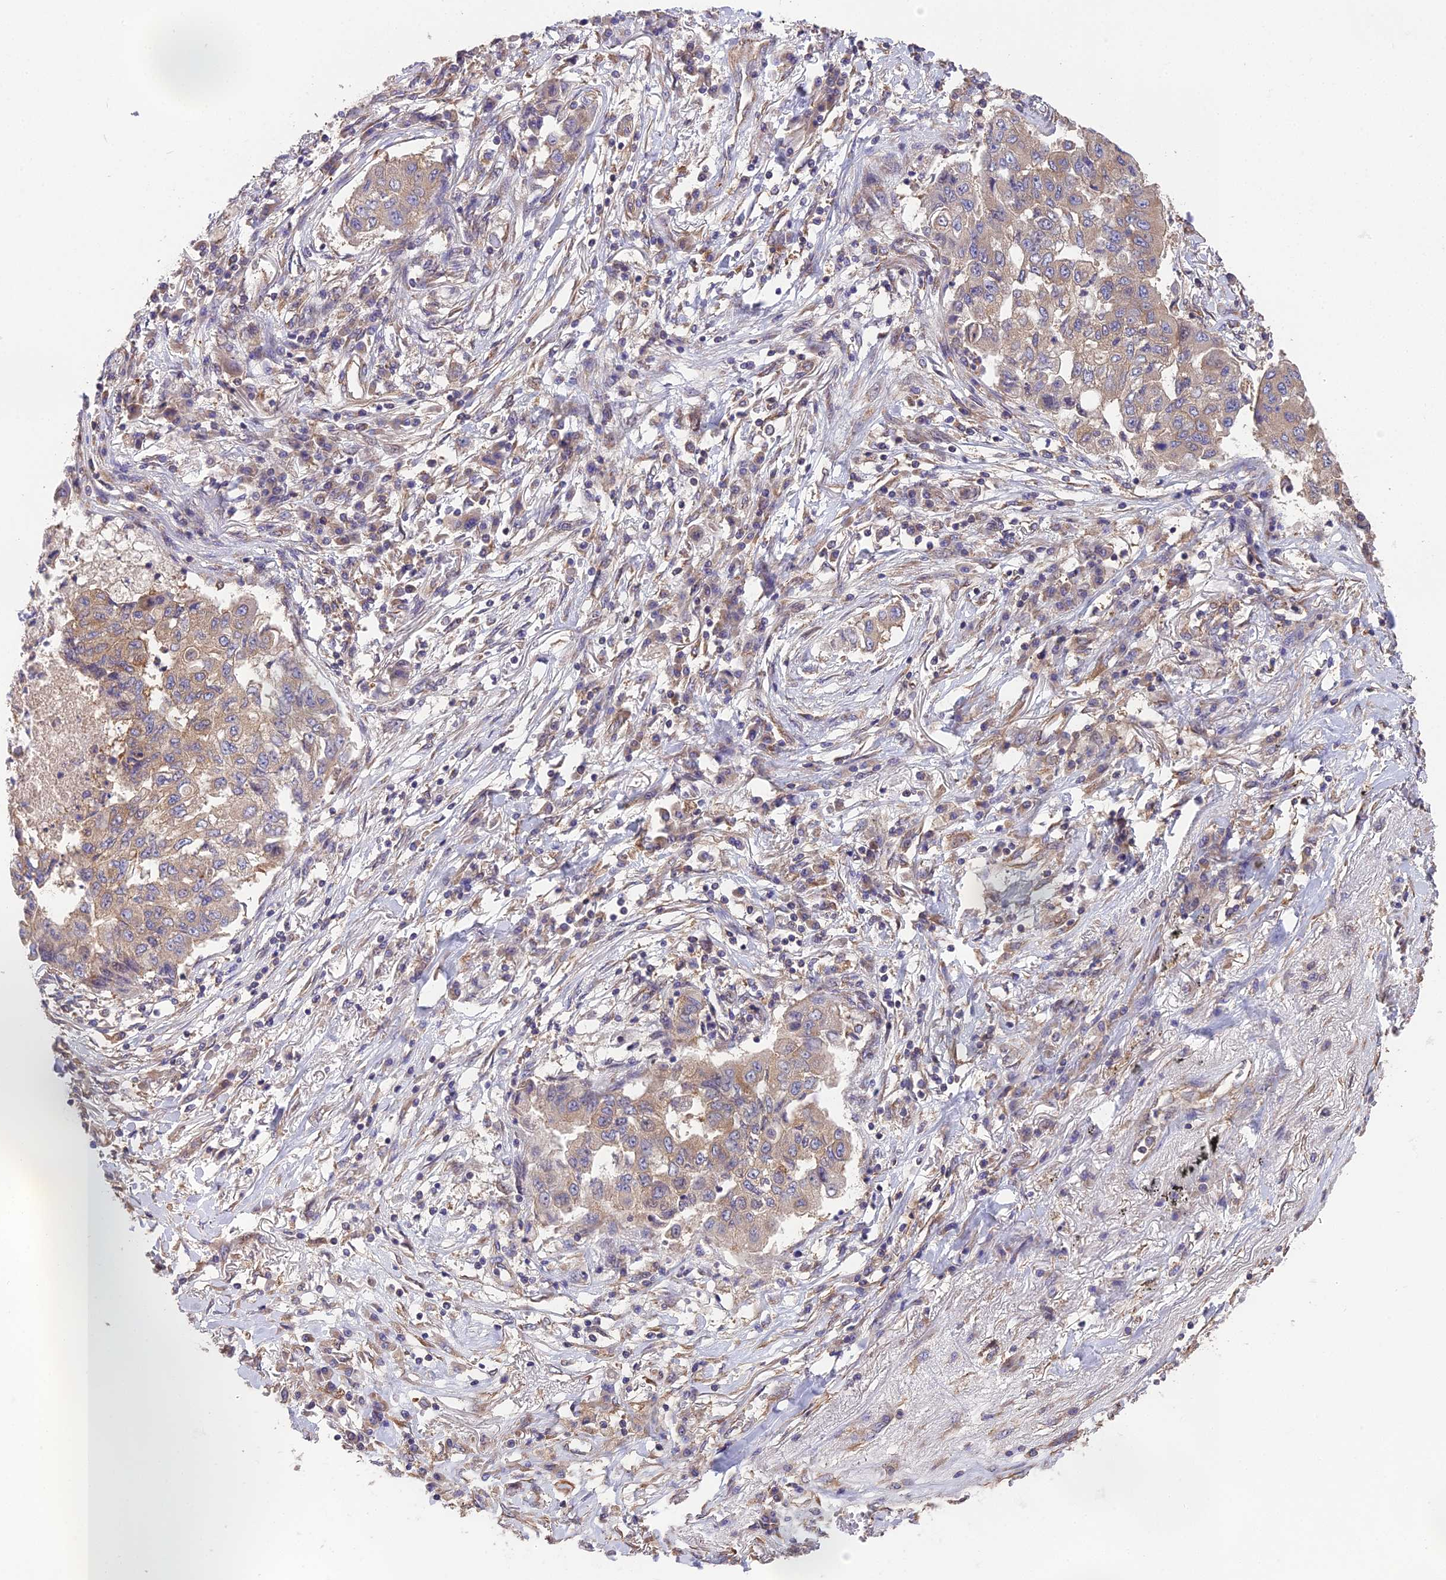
{"staining": {"intensity": "moderate", "quantity": ">75%", "location": "cytoplasmic/membranous"}, "tissue": "lung cancer", "cell_type": "Tumor cells", "image_type": "cancer", "snomed": [{"axis": "morphology", "description": "Squamous cell carcinoma, NOS"}, {"axis": "topography", "description": "Lung"}], "caption": "Moderate cytoplasmic/membranous positivity for a protein is identified in approximately >75% of tumor cells of lung squamous cell carcinoma using immunohistochemistry (IHC).", "gene": "BLOC1S4", "patient": {"sex": "male", "age": 74}}